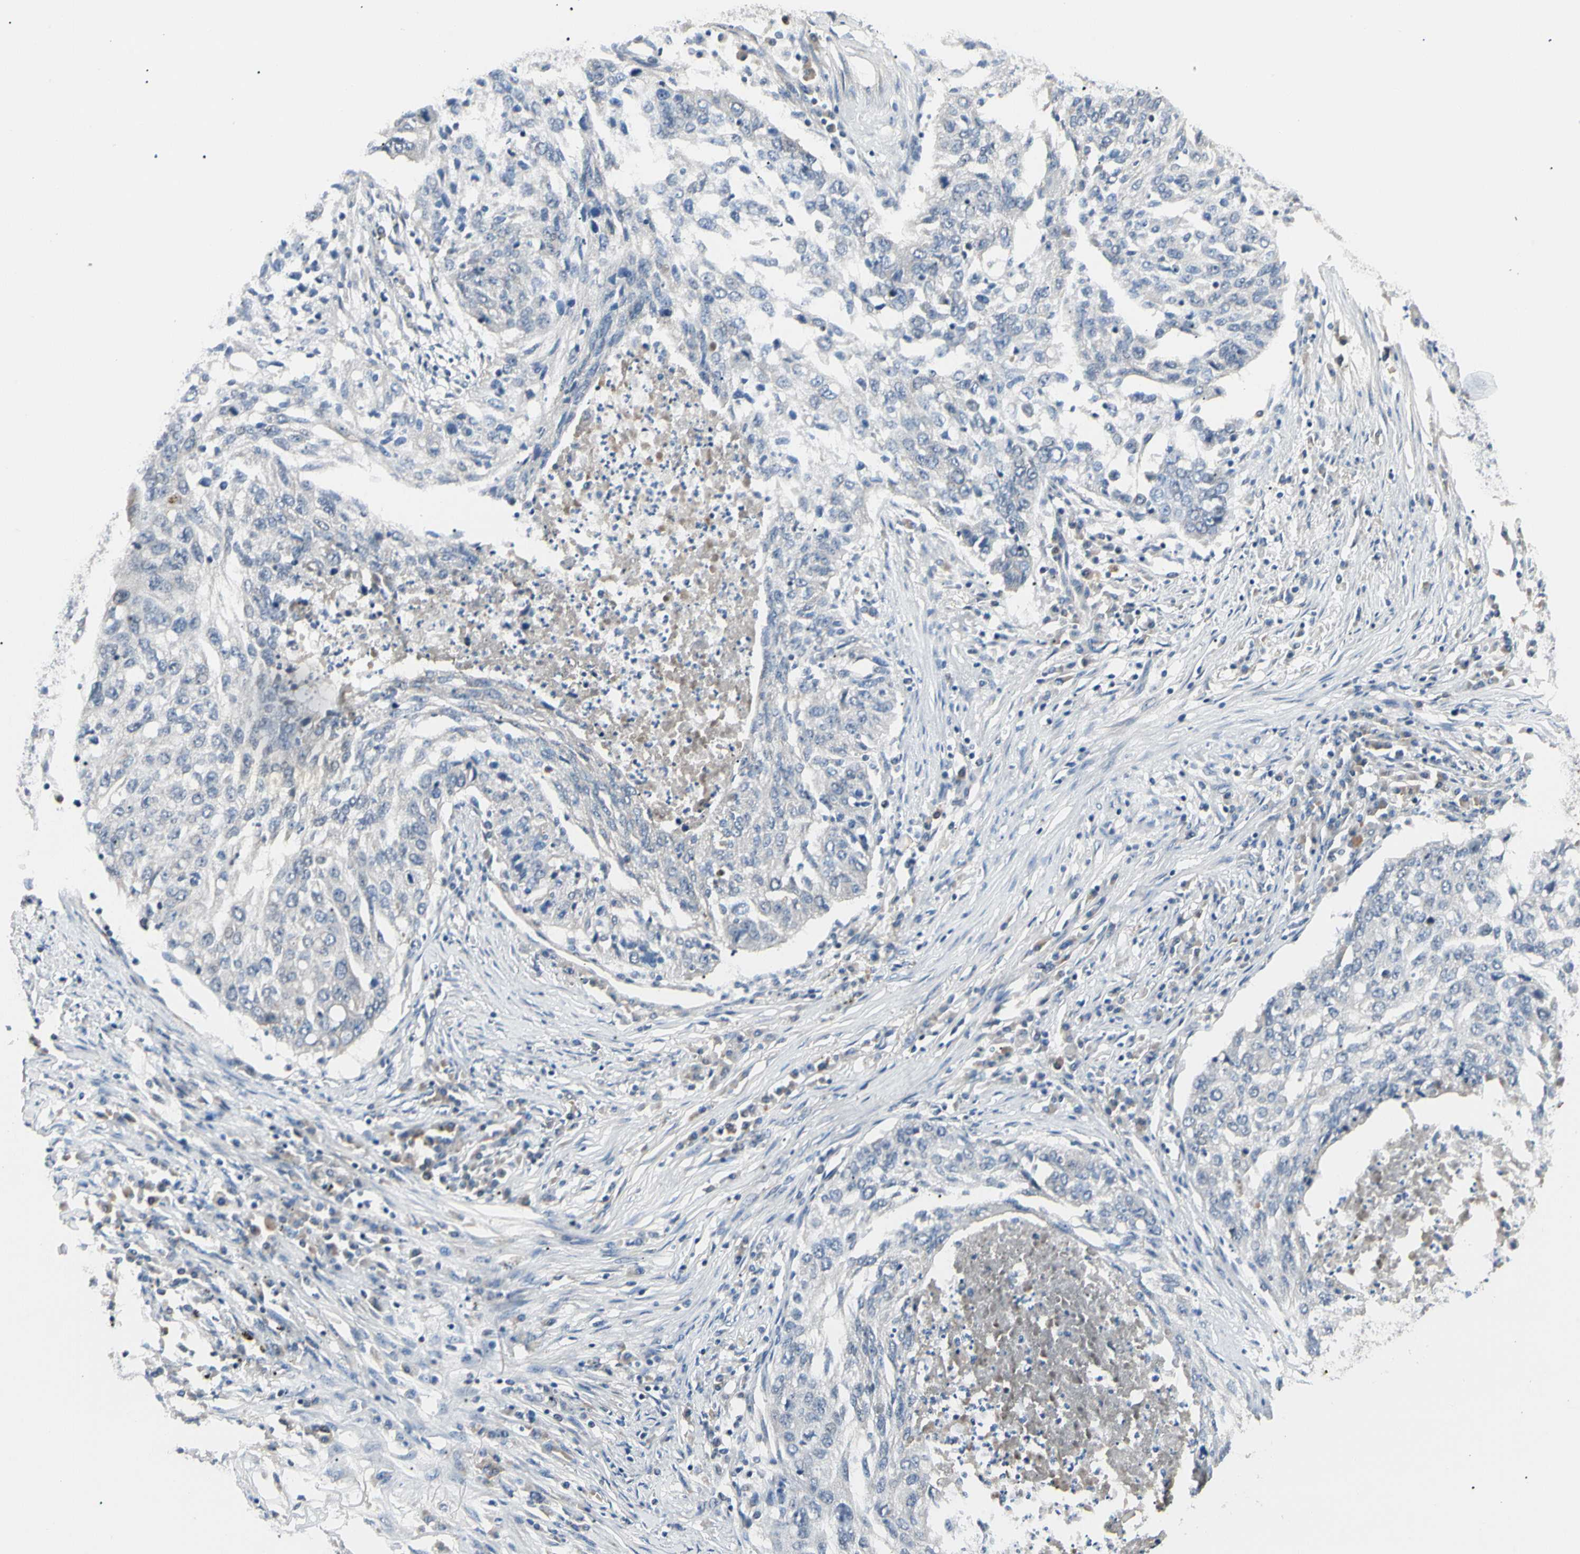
{"staining": {"intensity": "negative", "quantity": "none", "location": "none"}, "tissue": "lung cancer", "cell_type": "Tumor cells", "image_type": "cancer", "snomed": [{"axis": "morphology", "description": "Squamous cell carcinoma, NOS"}, {"axis": "topography", "description": "Lung"}], "caption": "Immunohistochemistry image of neoplastic tissue: human lung cancer stained with DAB (3,3'-diaminobenzidine) demonstrates no significant protein expression in tumor cells. (DAB IHC with hematoxylin counter stain).", "gene": "GREM1", "patient": {"sex": "female", "age": 63}}